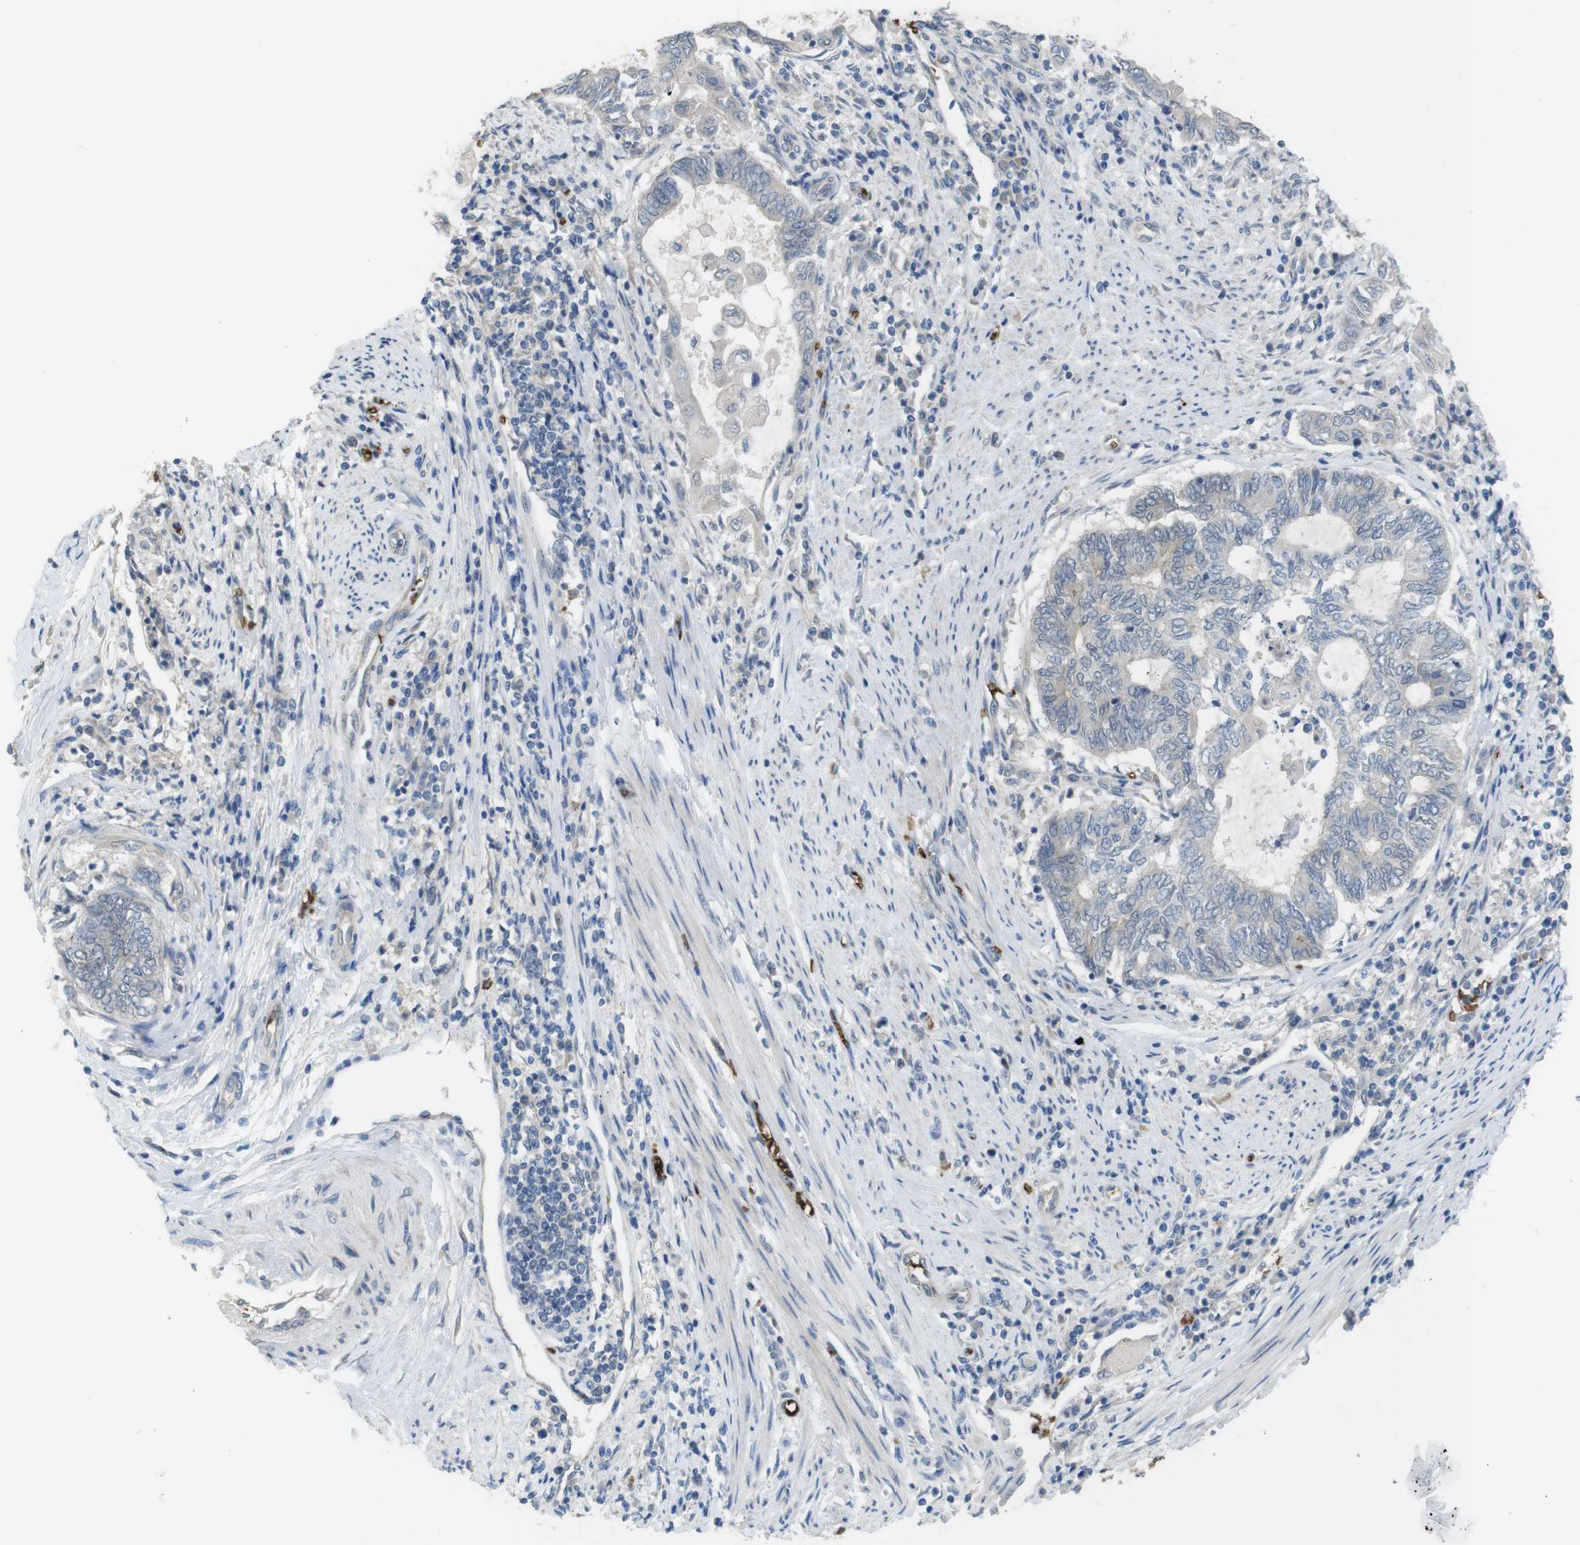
{"staining": {"intensity": "negative", "quantity": "none", "location": "none"}, "tissue": "endometrial cancer", "cell_type": "Tumor cells", "image_type": "cancer", "snomed": [{"axis": "morphology", "description": "Adenocarcinoma, NOS"}, {"axis": "topography", "description": "Uterus"}, {"axis": "topography", "description": "Endometrium"}], "caption": "A photomicrograph of human endometrial cancer (adenocarcinoma) is negative for staining in tumor cells. The staining is performed using DAB brown chromogen with nuclei counter-stained in using hematoxylin.", "gene": "GYPA", "patient": {"sex": "female", "age": 70}}